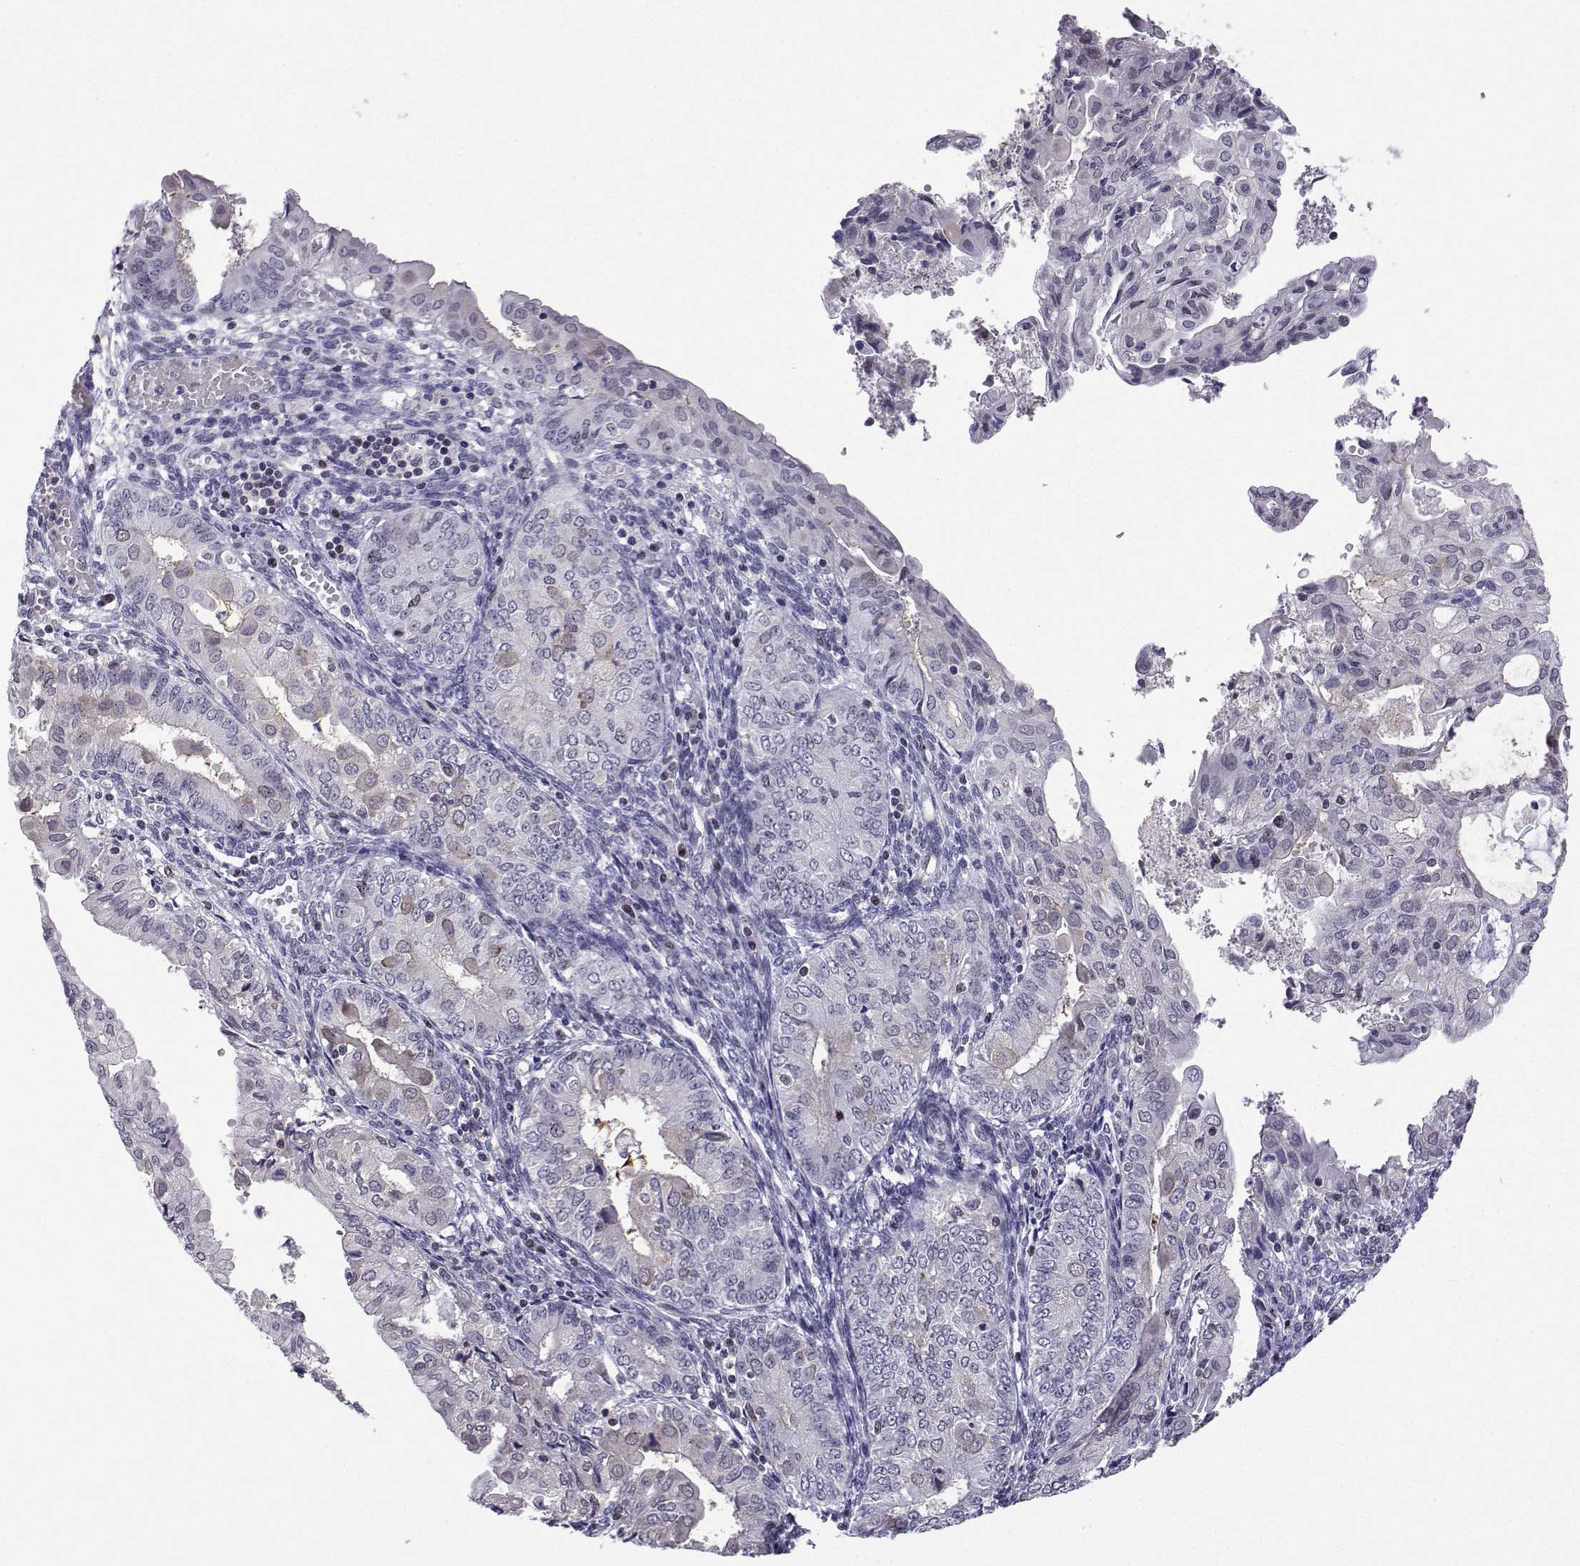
{"staining": {"intensity": "negative", "quantity": "none", "location": "none"}, "tissue": "endometrial cancer", "cell_type": "Tumor cells", "image_type": "cancer", "snomed": [{"axis": "morphology", "description": "Adenocarcinoma, NOS"}, {"axis": "topography", "description": "Endometrium"}], "caption": "Endometrial cancer stained for a protein using immunohistochemistry exhibits no staining tumor cells.", "gene": "INCENP", "patient": {"sex": "female", "age": 68}}